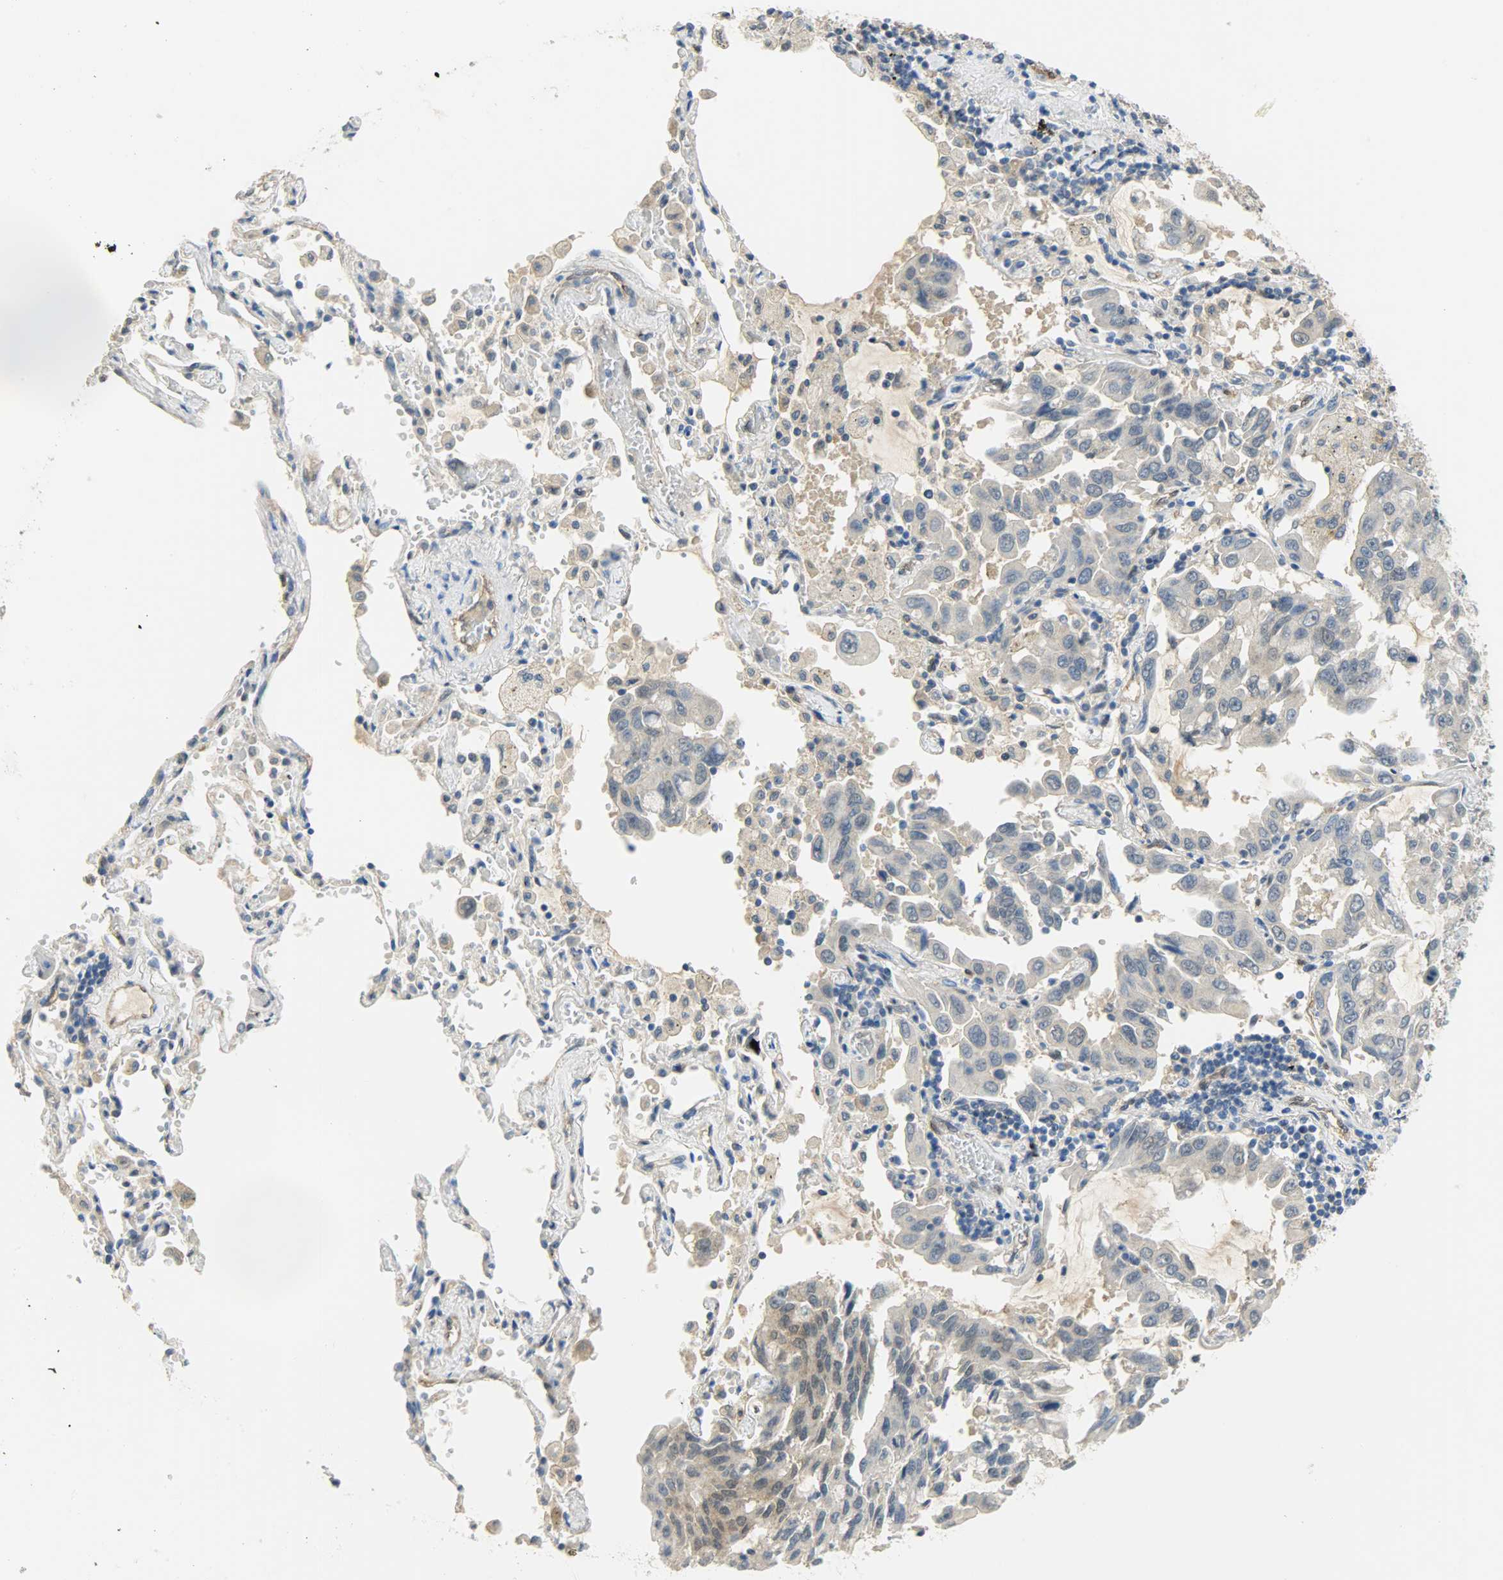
{"staining": {"intensity": "negative", "quantity": "none", "location": "none"}, "tissue": "lung cancer", "cell_type": "Tumor cells", "image_type": "cancer", "snomed": [{"axis": "morphology", "description": "Adenocarcinoma, NOS"}, {"axis": "topography", "description": "Lung"}], "caption": "This is an IHC photomicrograph of human lung adenocarcinoma. There is no positivity in tumor cells.", "gene": "FKBP1A", "patient": {"sex": "male", "age": 64}}